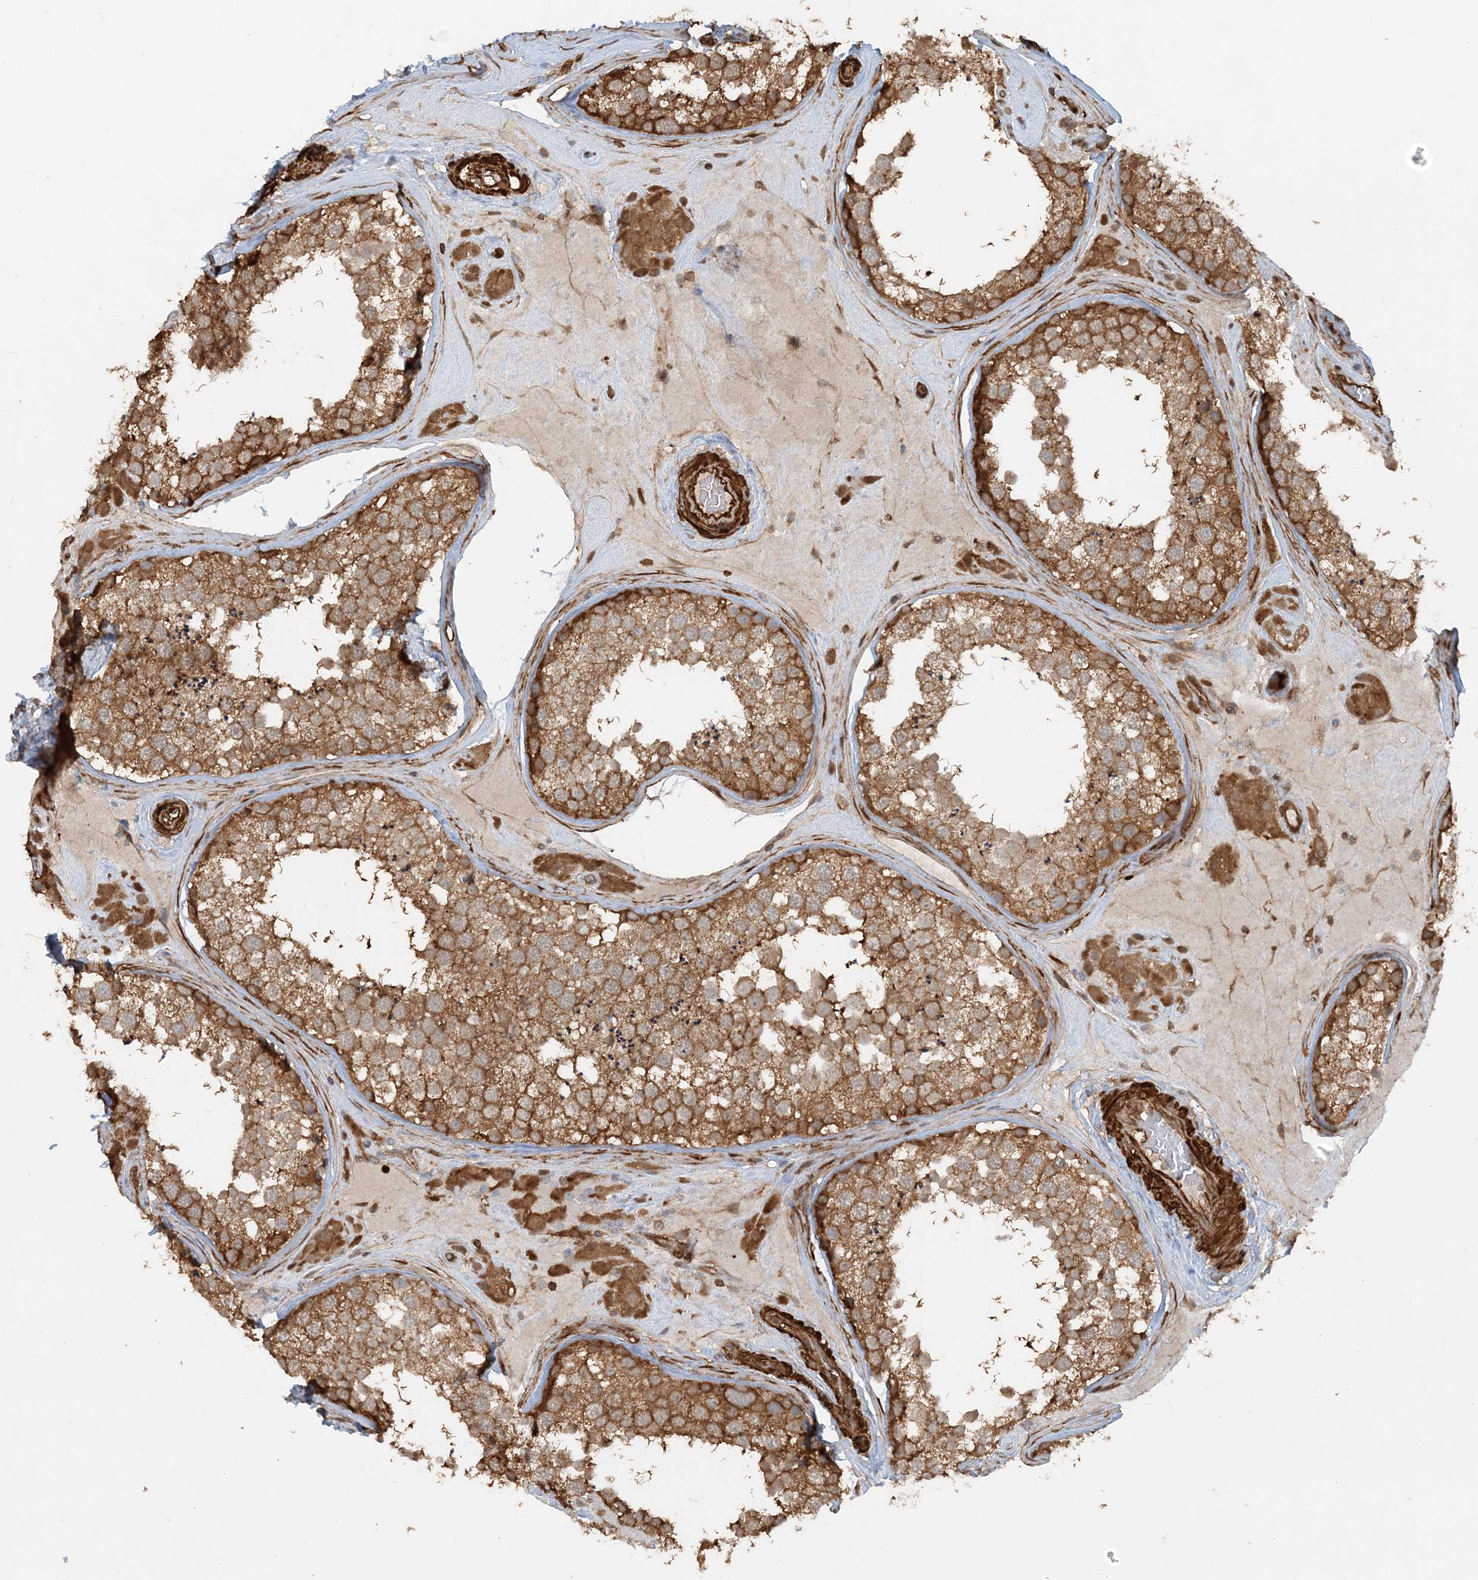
{"staining": {"intensity": "strong", "quantity": ">75%", "location": "cytoplasmic/membranous"}, "tissue": "testis", "cell_type": "Cells in seminiferous ducts", "image_type": "normal", "snomed": [{"axis": "morphology", "description": "Normal tissue, NOS"}, {"axis": "topography", "description": "Testis"}], "caption": "Immunohistochemistry (IHC) histopathology image of normal testis: human testis stained using immunohistochemistry reveals high levels of strong protein expression localized specifically in the cytoplasmic/membranous of cells in seminiferous ducts, appearing as a cytoplasmic/membranous brown color.", "gene": "DSTN", "patient": {"sex": "male", "age": 46}}